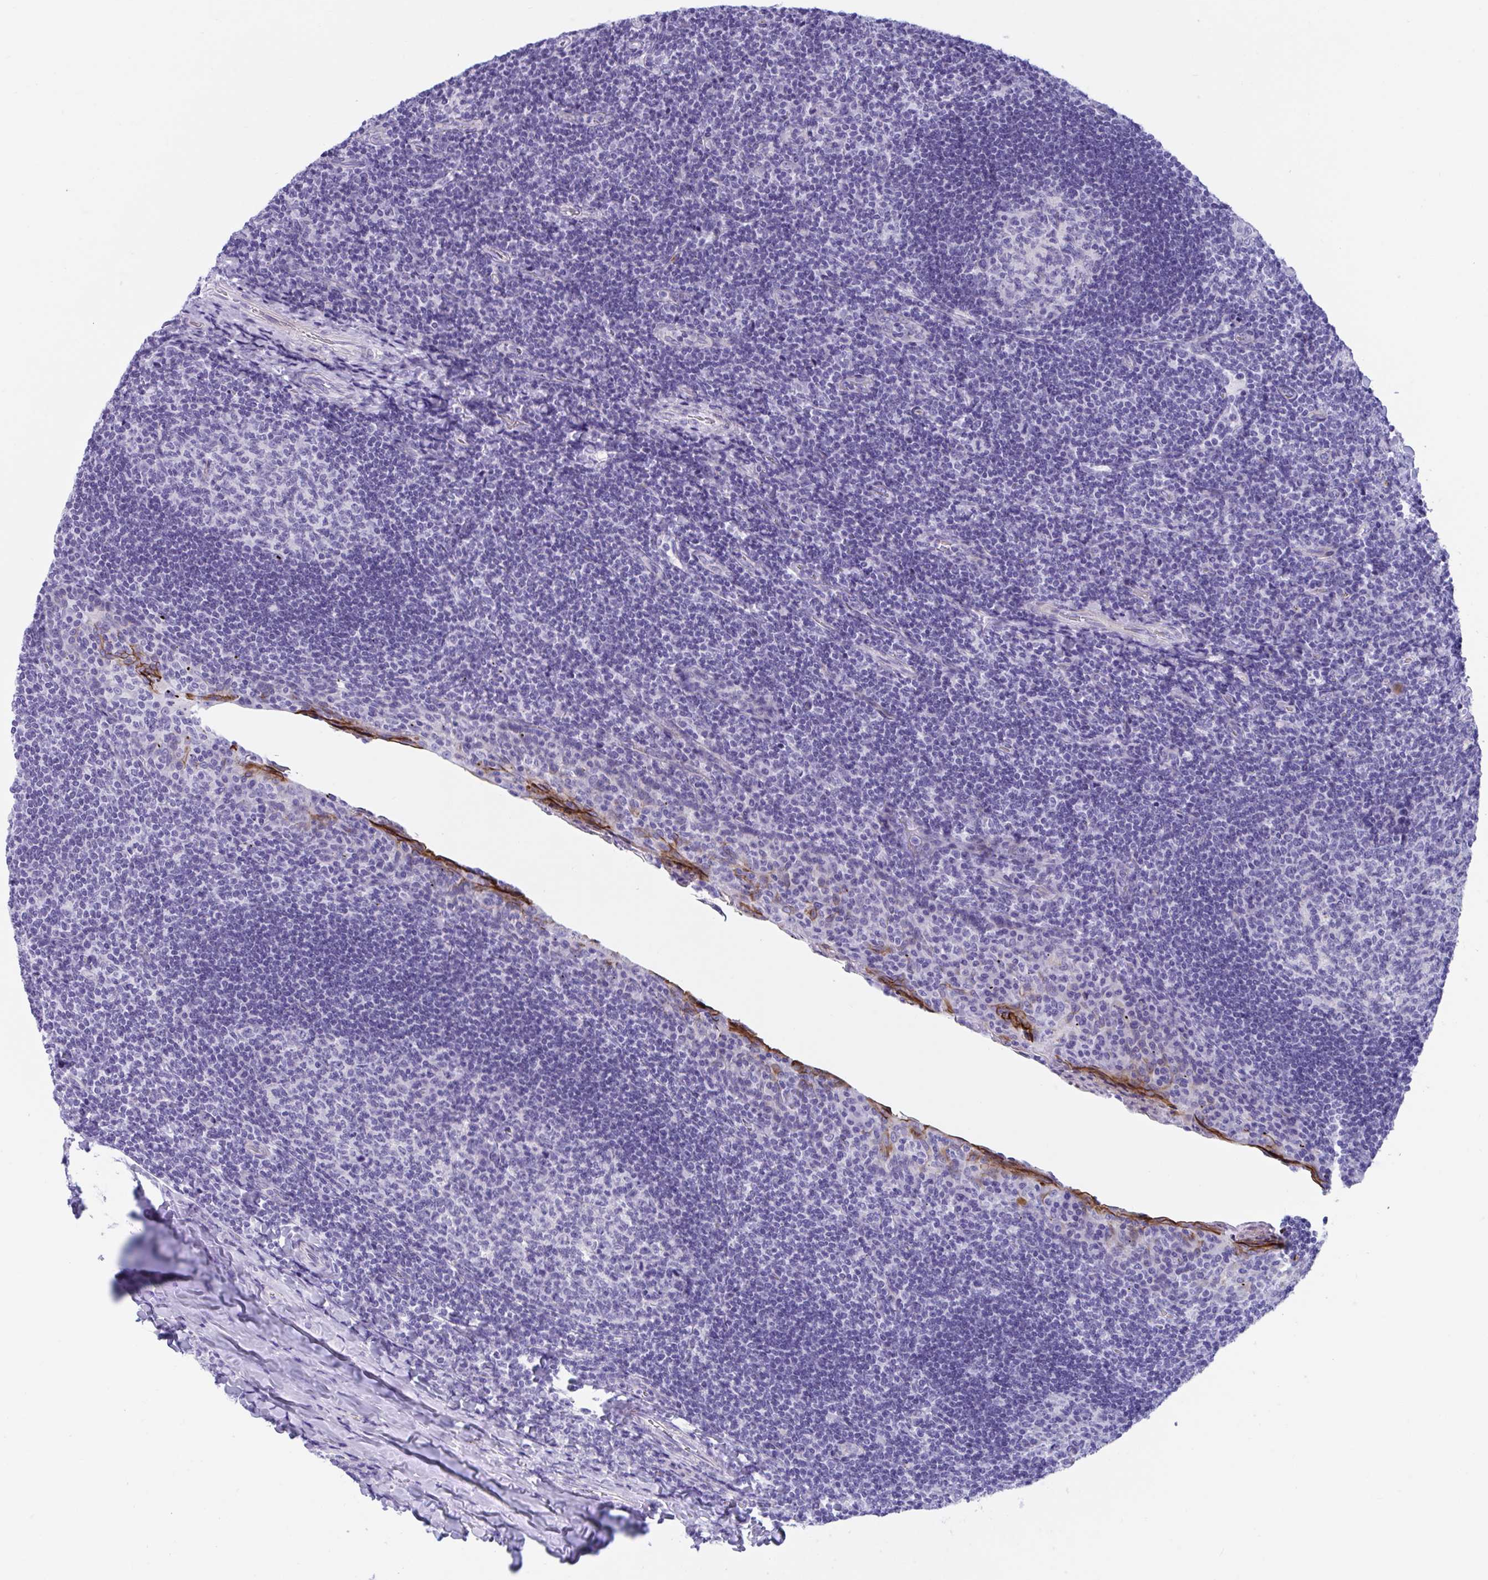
{"staining": {"intensity": "negative", "quantity": "none", "location": "none"}, "tissue": "tonsil", "cell_type": "Germinal center cells", "image_type": "normal", "snomed": [{"axis": "morphology", "description": "Normal tissue, NOS"}, {"axis": "topography", "description": "Tonsil"}], "caption": "This is a histopathology image of immunohistochemistry staining of unremarkable tonsil, which shows no positivity in germinal center cells.", "gene": "TTC30A", "patient": {"sex": "male", "age": 17}}